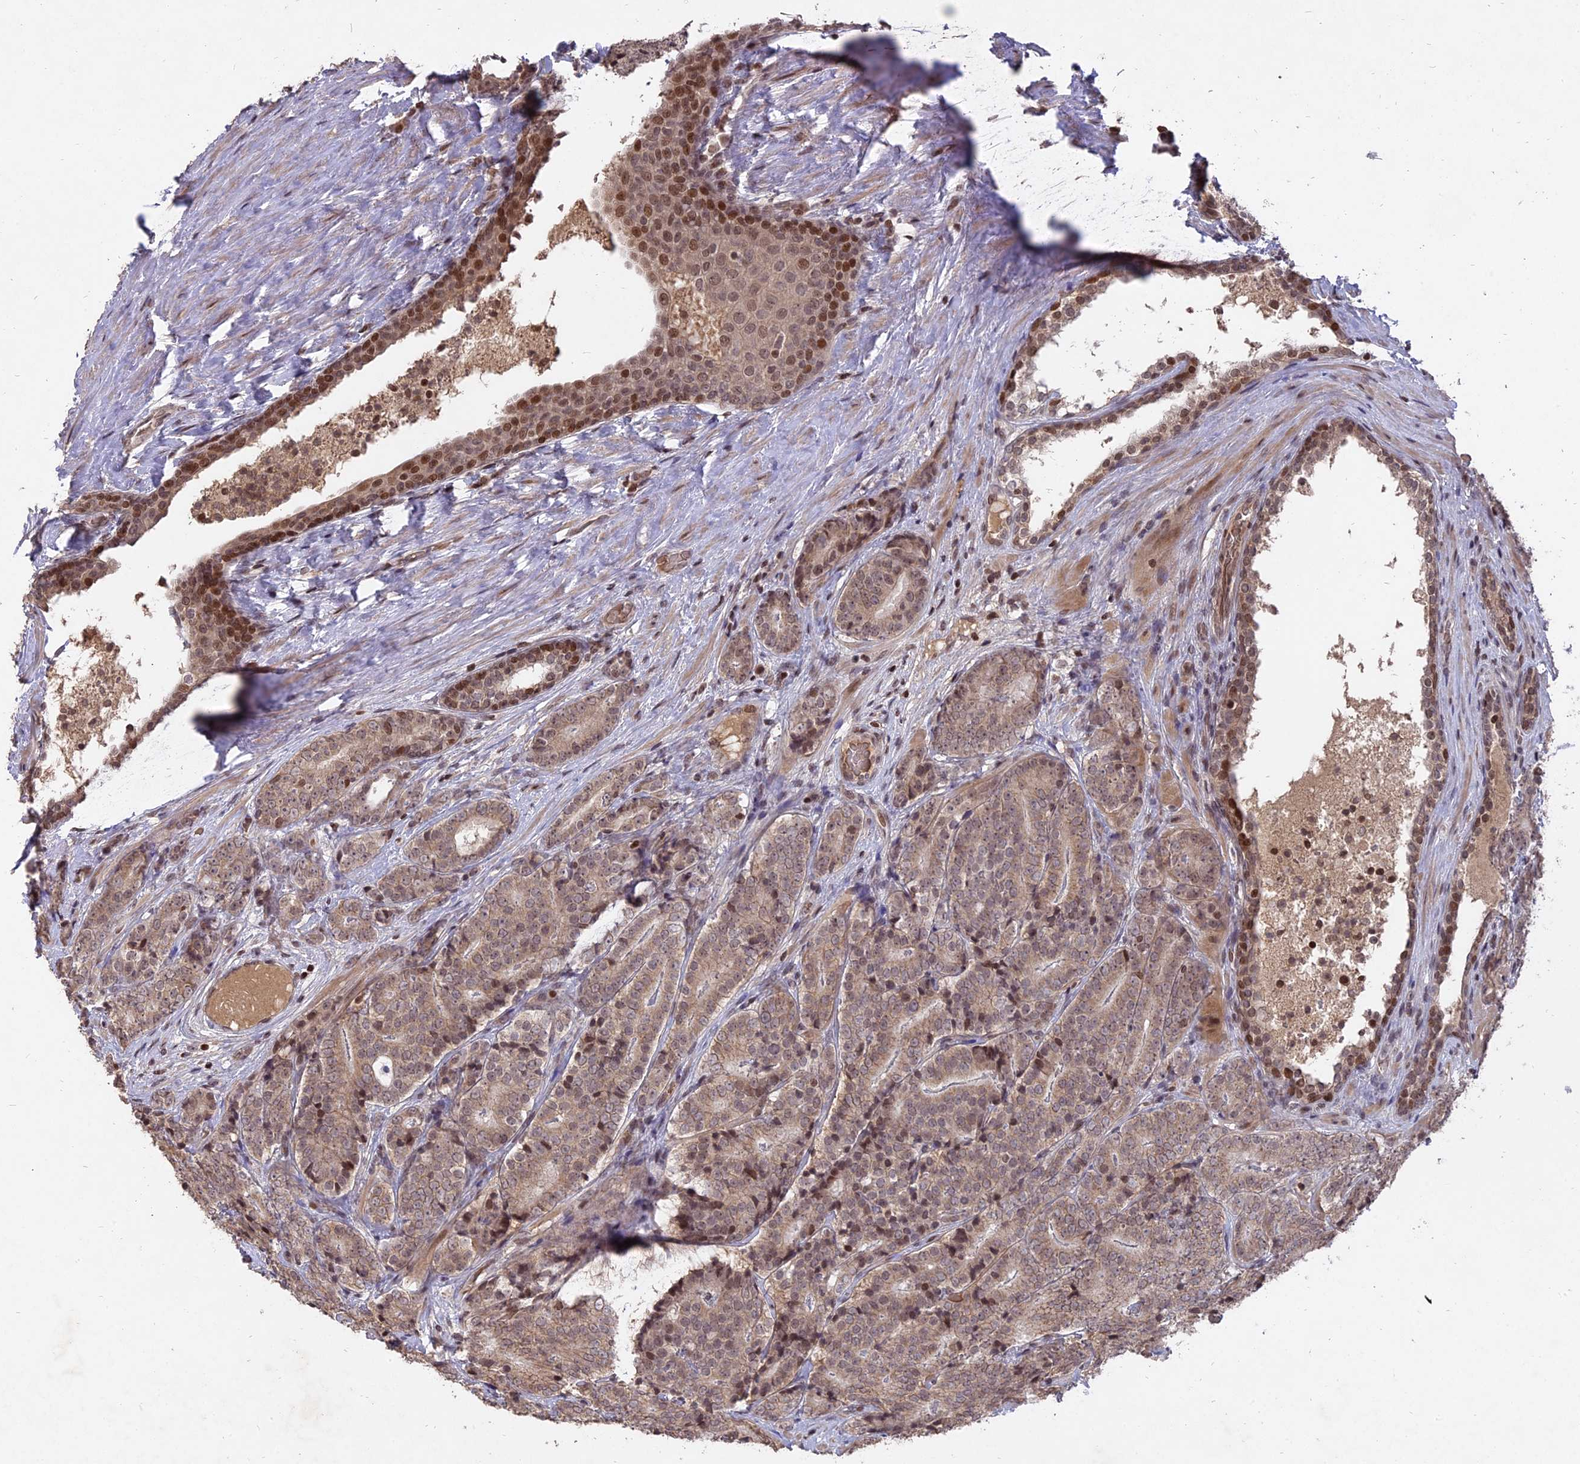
{"staining": {"intensity": "weak", "quantity": ">75%", "location": "cytoplasmic/membranous,nuclear"}, "tissue": "prostate cancer", "cell_type": "Tumor cells", "image_type": "cancer", "snomed": [{"axis": "morphology", "description": "Adenocarcinoma, High grade"}, {"axis": "topography", "description": "Prostate"}], "caption": "Tumor cells demonstrate low levels of weak cytoplasmic/membranous and nuclear positivity in about >75% of cells in human prostate cancer (high-grade adenocarcinoma). (IHC, brightfield microscopy, high magnification).", "gene": "NR1H3", "patient": {"sex": "male", "age": 56}}